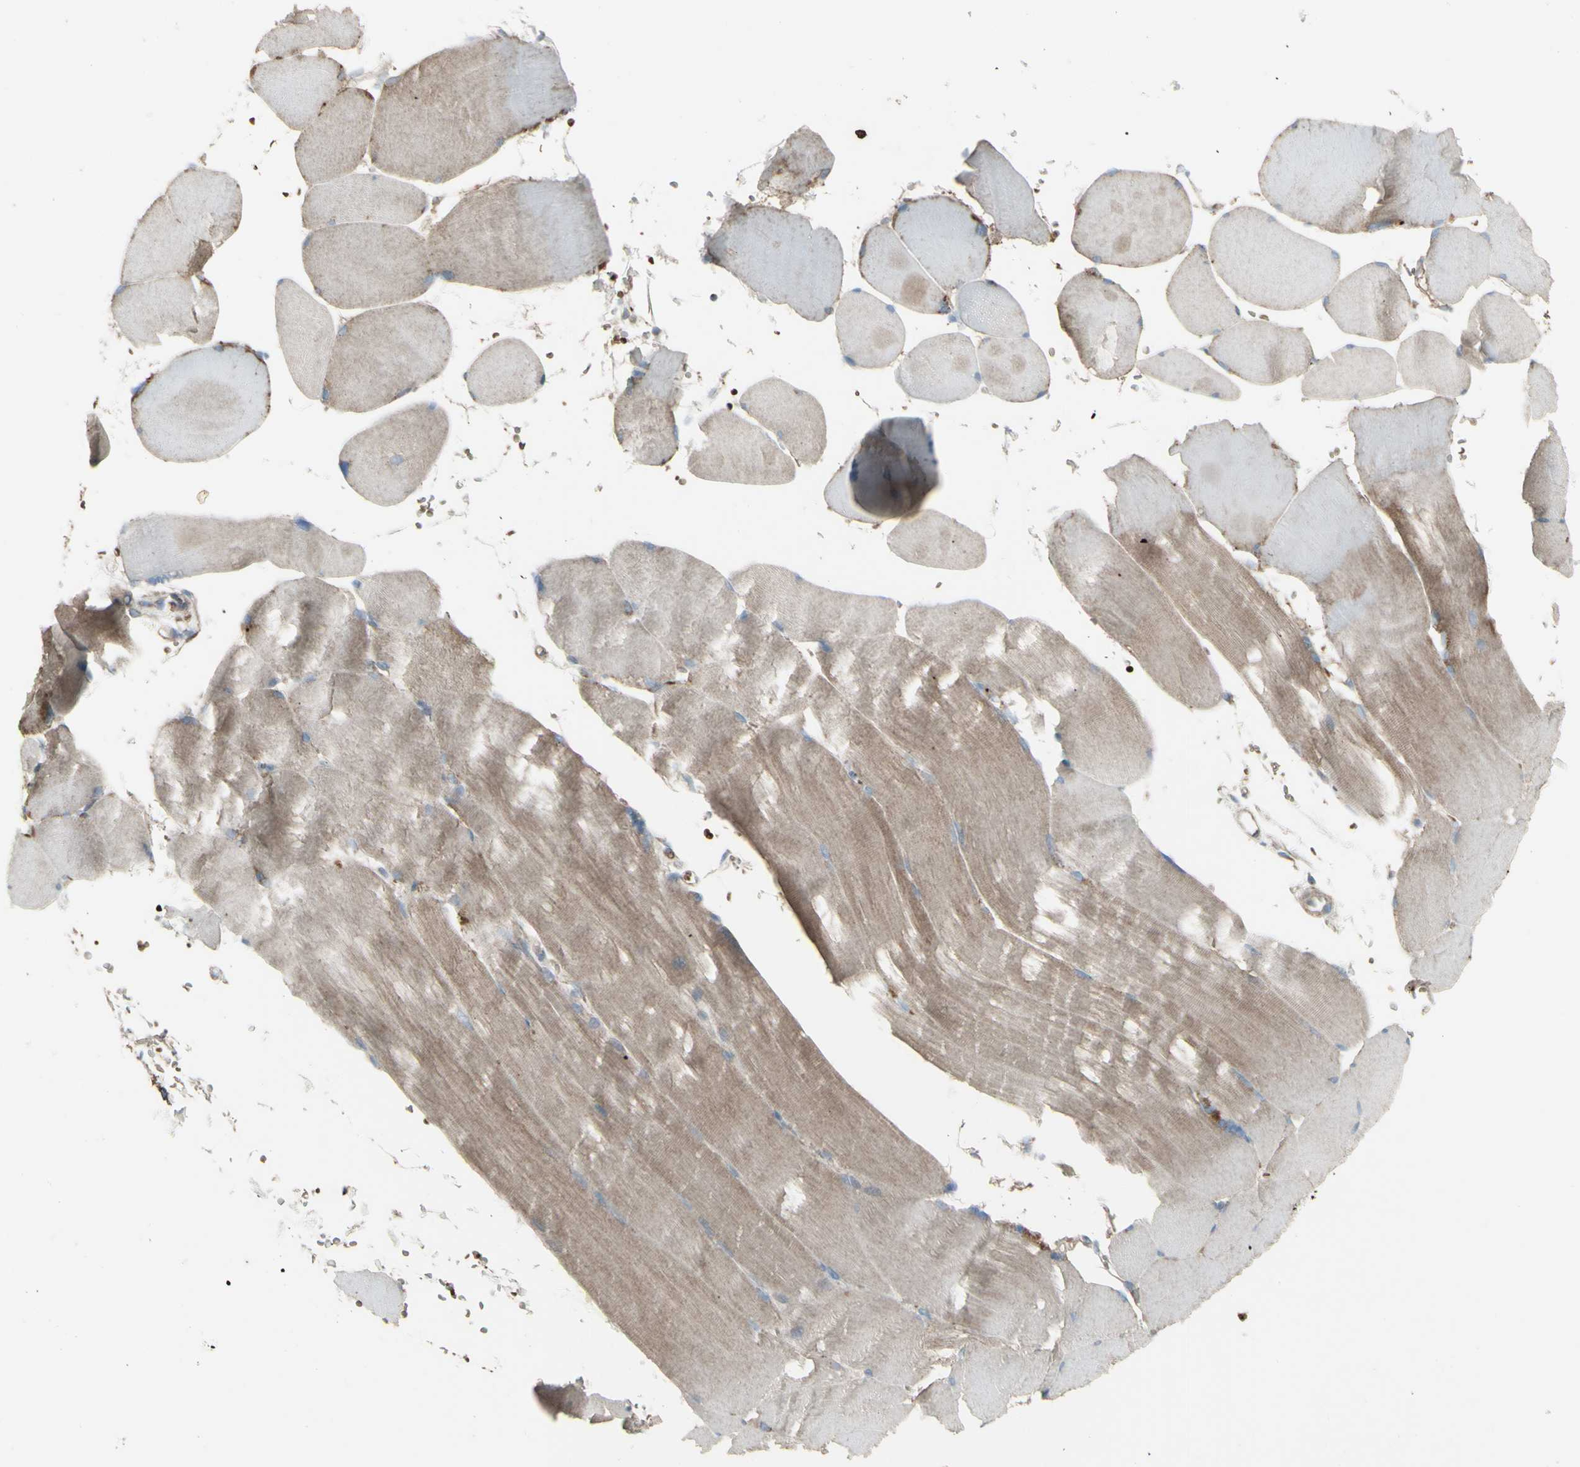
{"staining": {"intensity": "weak", "quantity": "25%-75%", "location": "cytoplasmic/membranous"}, "tissue": "skeletal muscle", "cell_type": "Myocytes", "image_type": "normal", "snomed": [{"axis": "morphology", "description": "Normal tissue, NOS"}, {"axis": "topography", "description": "Skin"}, {"axis": "topography", "description": "Skeletal muscle"}], "caption": "Immunohistochemistry (DAB (3,3'-diaminobenzidine)) staining of normal skeletal muscle shows weak cytoplasmic/membranous protein expression in about 25%-75% of myocytes. Using DAB (3,3'-diaminobenzidine) (brown) and hematoxylin (blue) stains, captured at high magnification using brightfield microscopy.", "gene": "SHC1", "patient": {"sex": "male", "age": 83}}